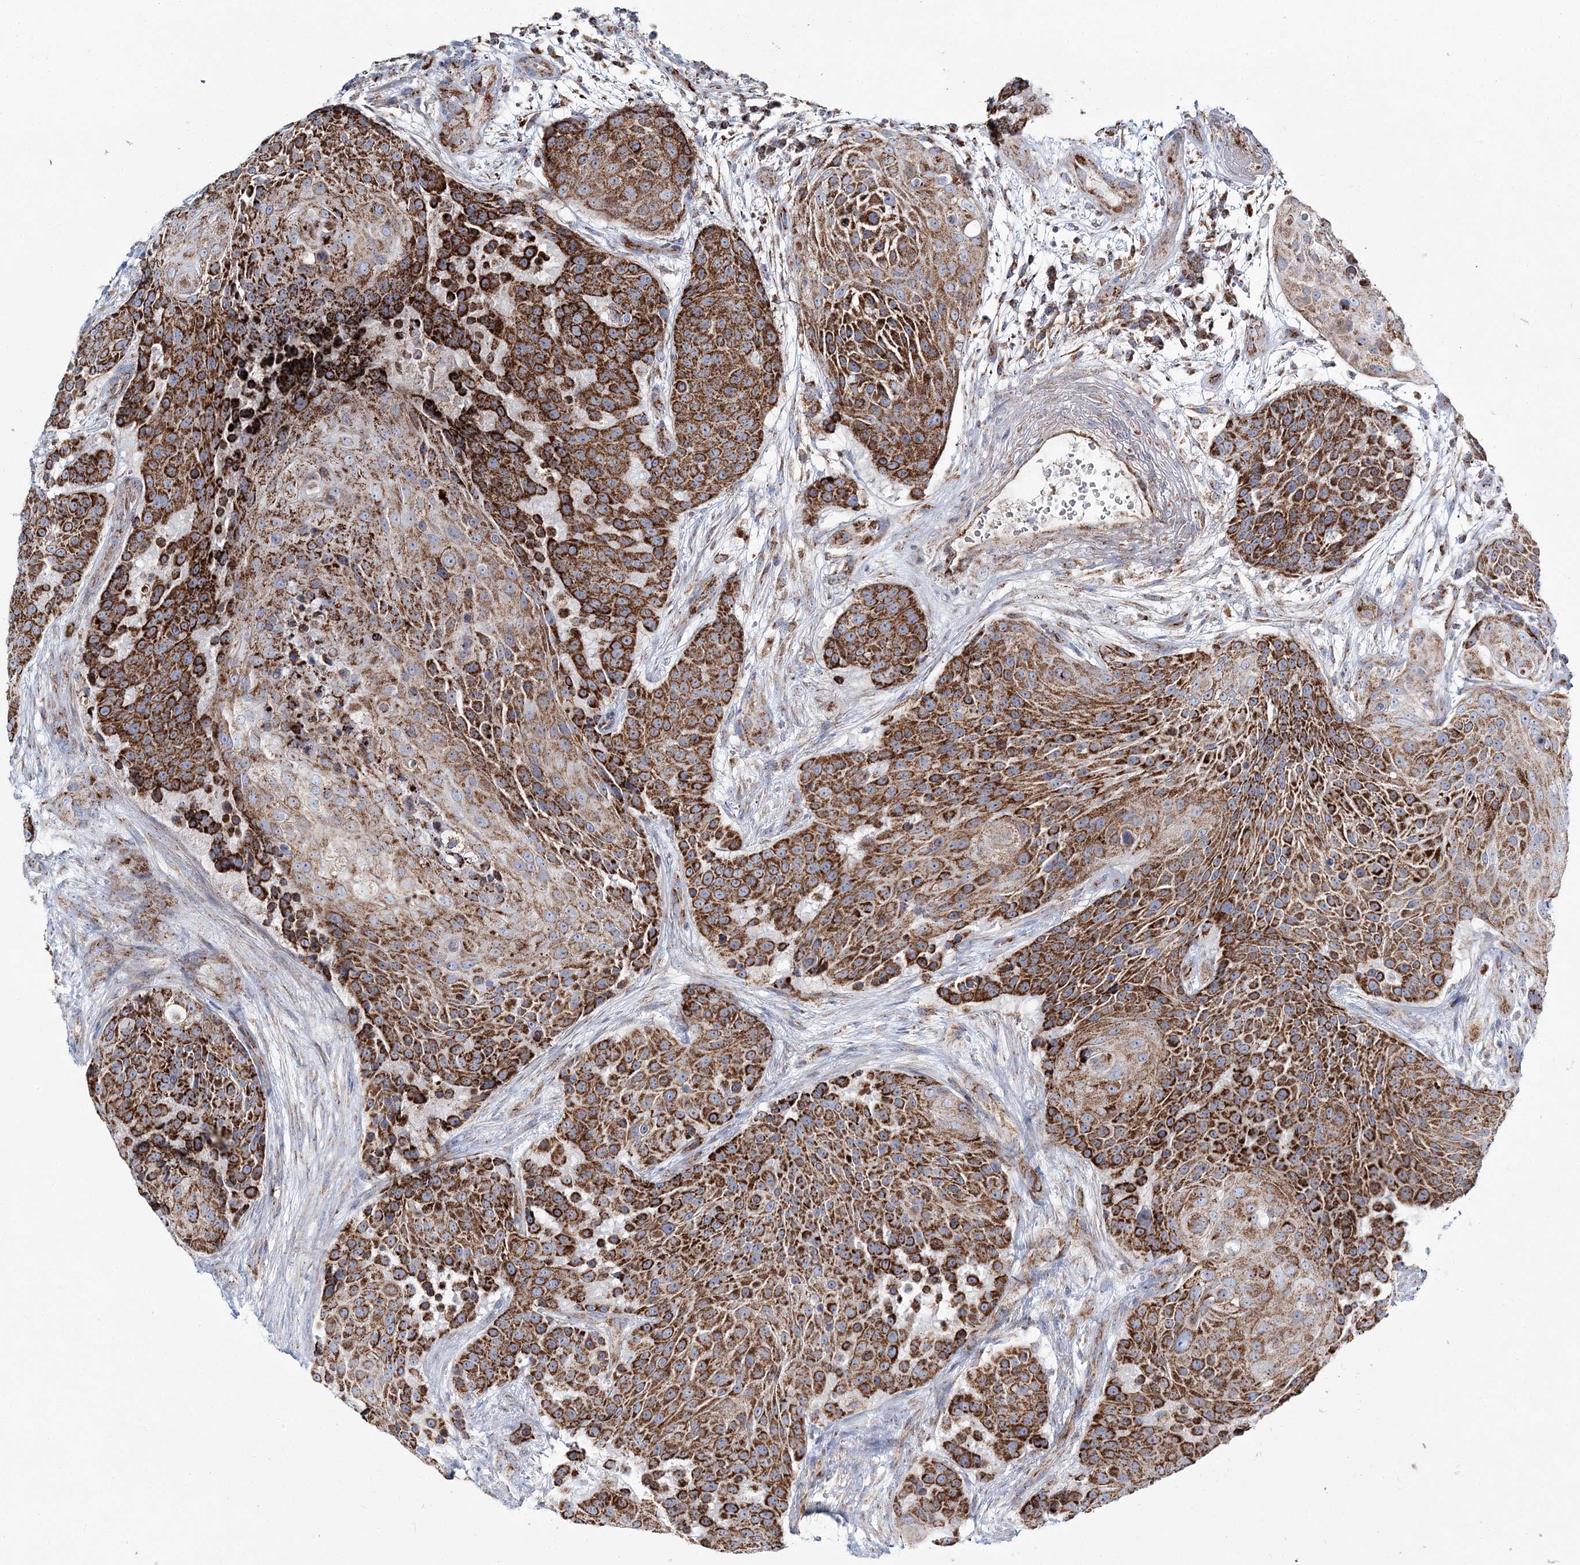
{"staining": {"intensity": "strong", "quantity": ">75%", "location": "cytoplasmic/membranous"}, "tissue": "urothelial cancer", "cell_type": "Tumor cells", "image_type": "cancer", "snomed": [{"axis": "morphology", "description": "Urothelial carcinoma, High grade"}, {"axis": "topography", "description": "Urinary bladder"}], "caption": "There is high levels of strong cytoplasmic/membranous expression in tumor cells of urothelial carcinoma (high-grade), as demonstrated by immunohistochemical staining (brown color).", "gene": "ARHGAP6", "patient": {"sex": "female", "age": 63}}